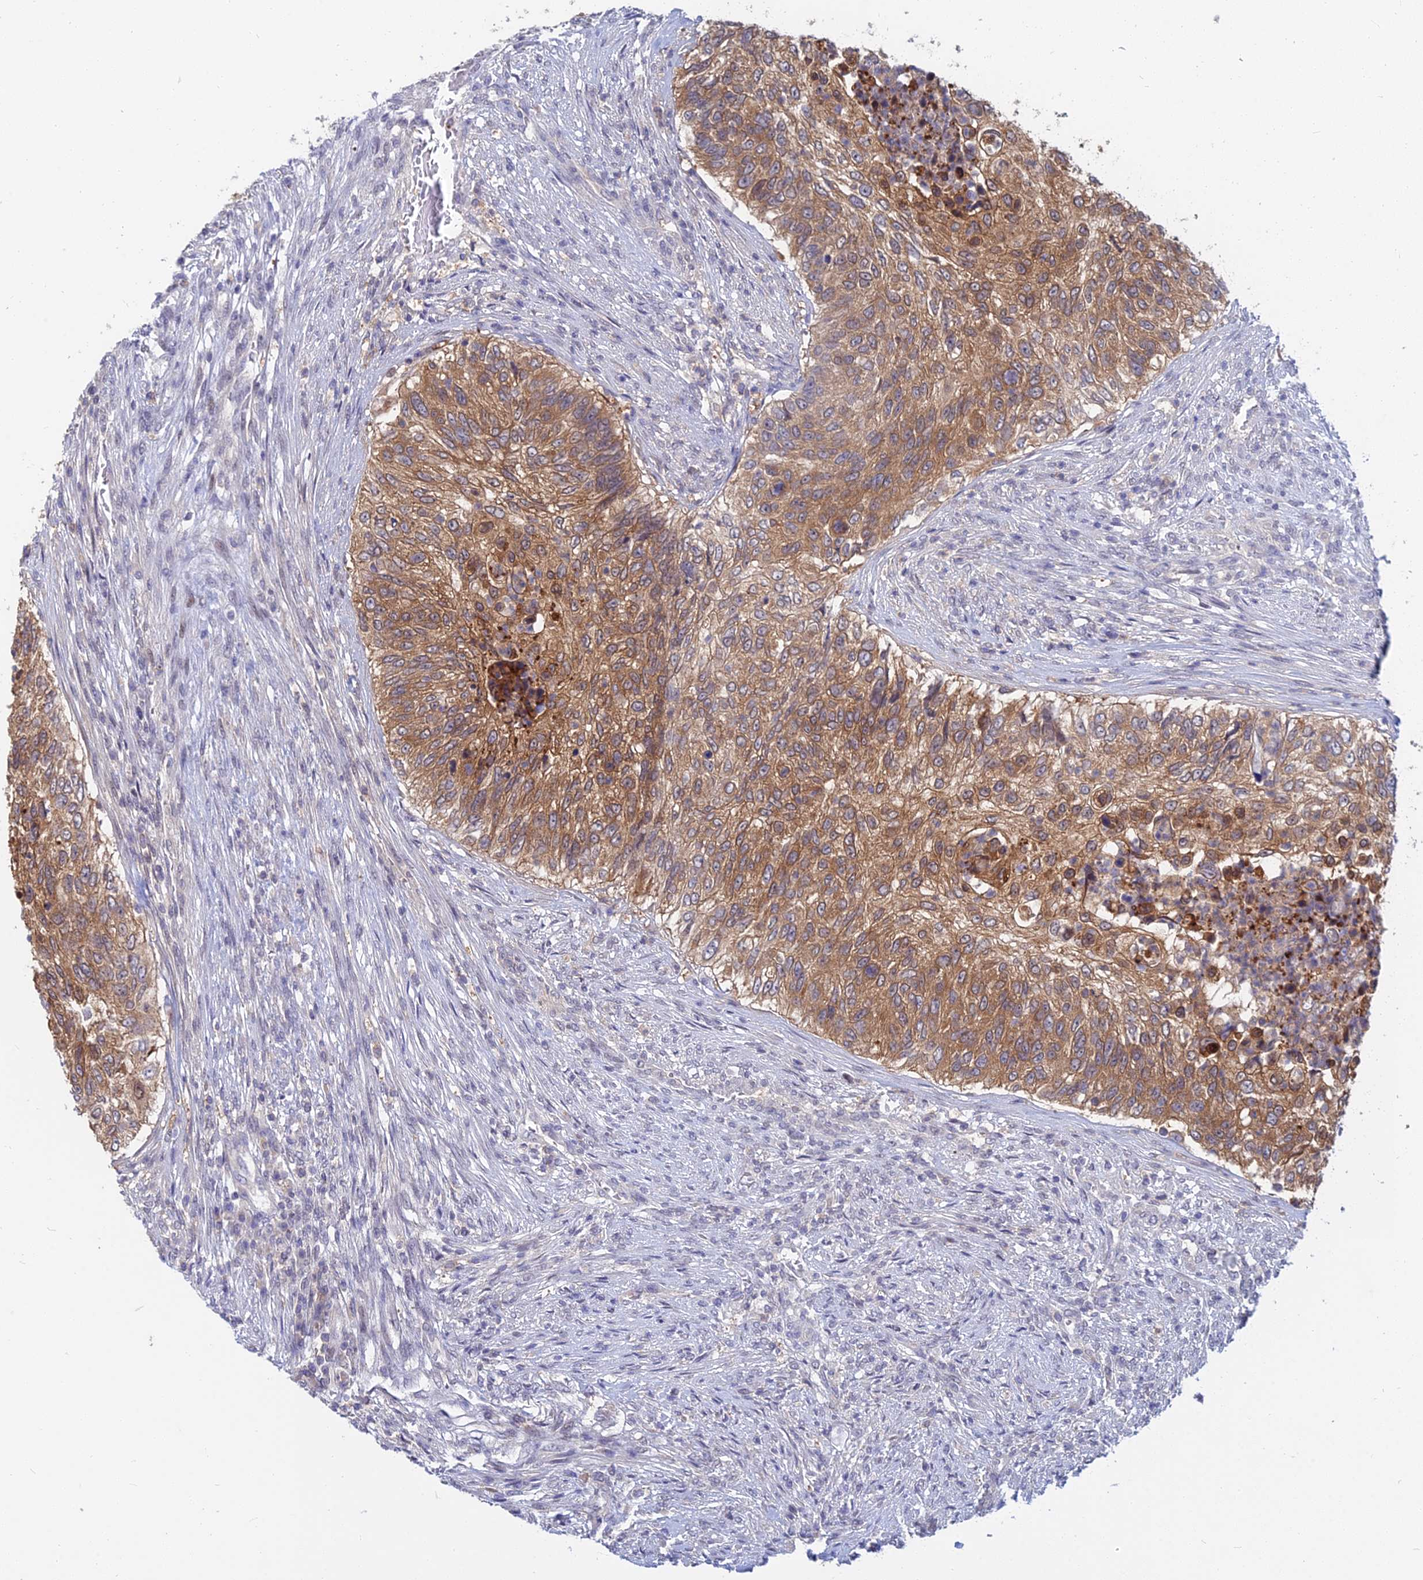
{"staining": {"intensity": "moderate", "quantity": ">75%", "location": "cytoplasmic/membranous"}, "tissue": "urothelial cancer", "cell_type": "Tumor cells", "image_type": "cancer", "snomed": [{"axis": "morphology", "description": "Urothelial carcinoma, High grade"}, {"axis": "topography", "description": "Urinary bladder"}], "caption": "This image demonstrates immunohistochemistry staining of human urothelial cancer, with medium moderate cytoplasmic/membranous expression in about >75% of tumor cells.", "gene": "B3GALT4", "patient": {"sex": "female", "age": 60}}